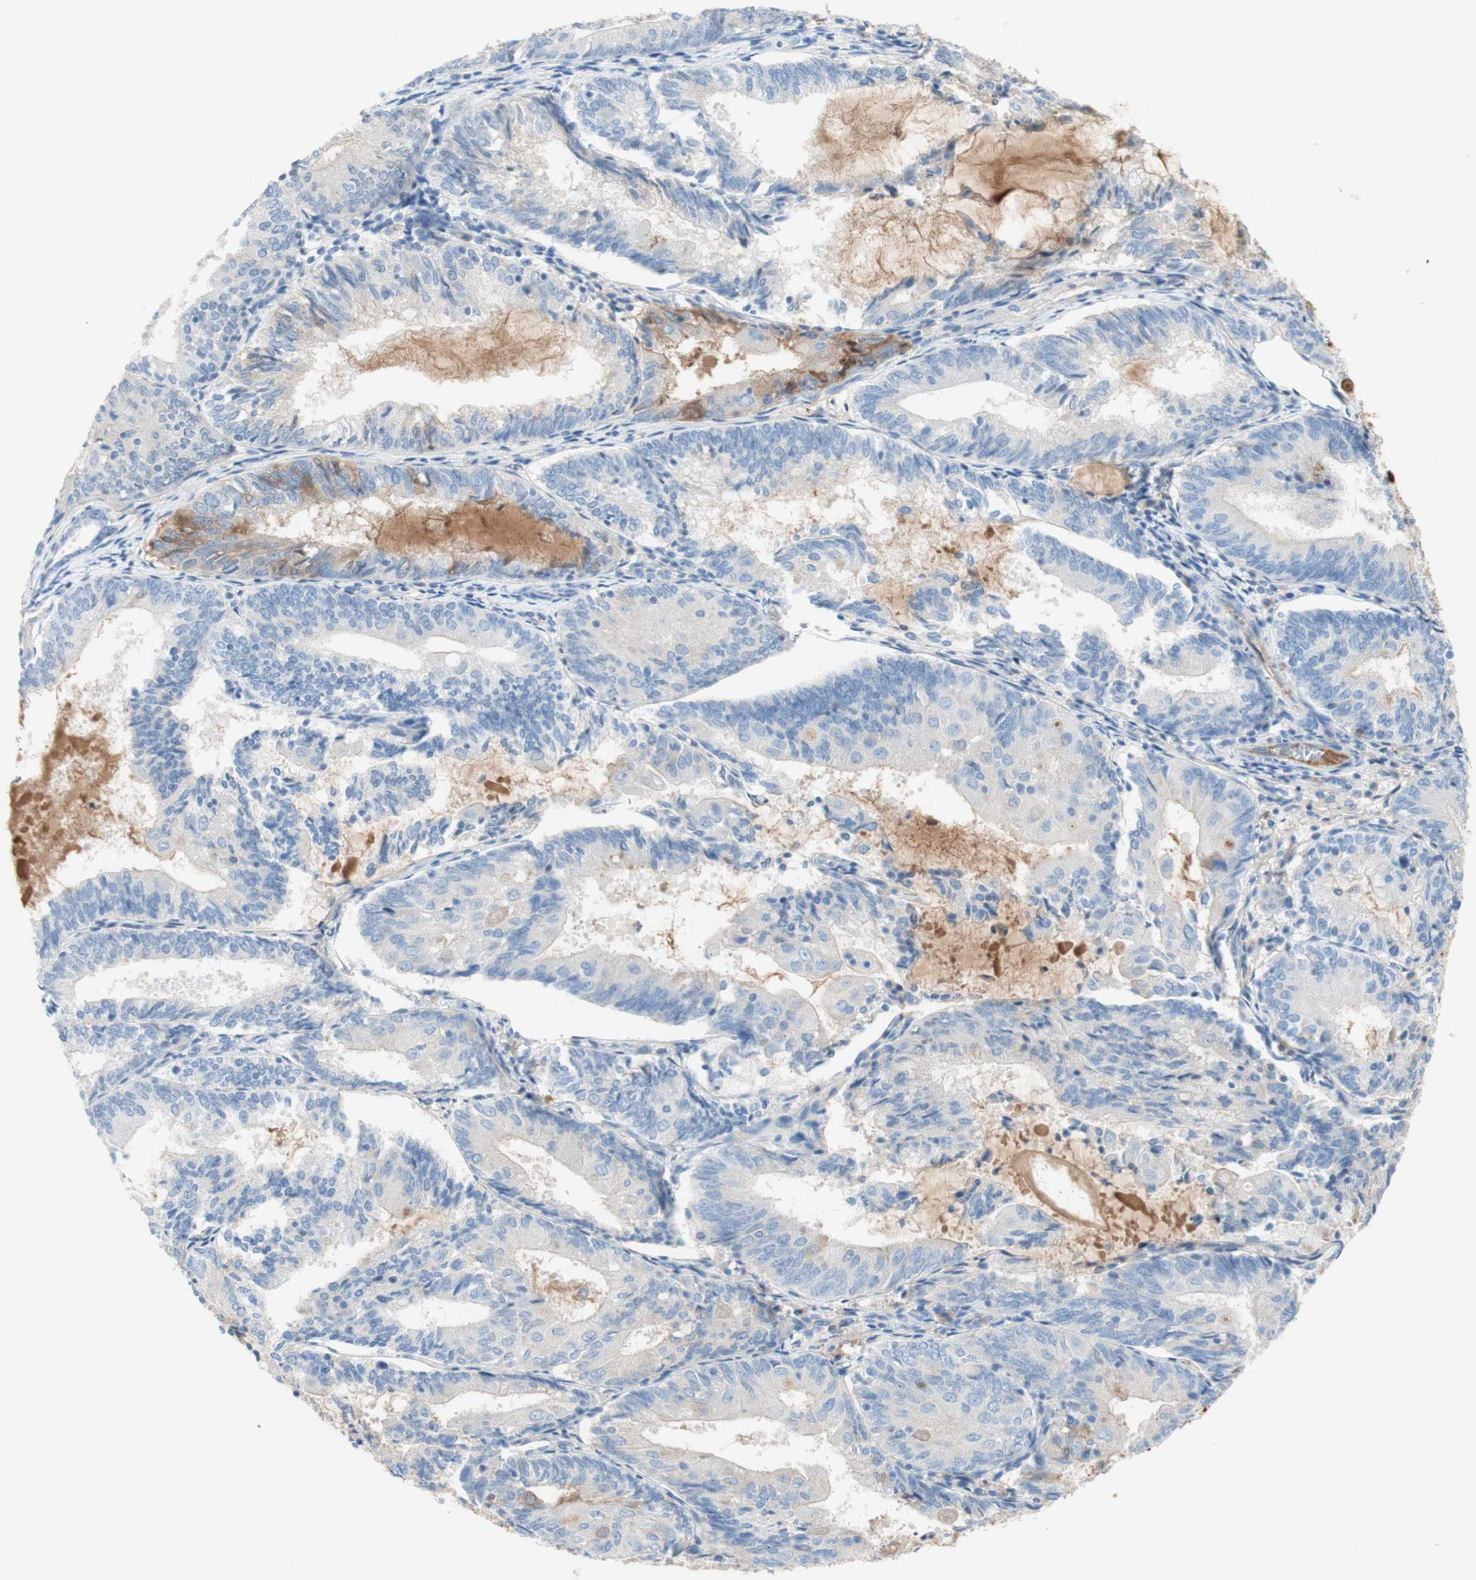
{"staining": {"intensity": "weak", "quantity": "<25%", "location": "cytoplasmic/membranous"}, "tissue": "endometrial cancer", "cell_type": "Tumor cells", "image_type": "cancer", "snomed": [{"axis": "morphology", "description": "Adenocarcinoma, NOS"}, {"axis": "topography", "description": "Endometrium"}], "caption": "This micrograph is of endometrial cancer stained with immunohistochemistry to label a protein in brown with the nuclei are counter-stained blue. There is no expression in tumor cells.", "gene": "KNG1", "patient": {"sex": "female", "age": 81}}